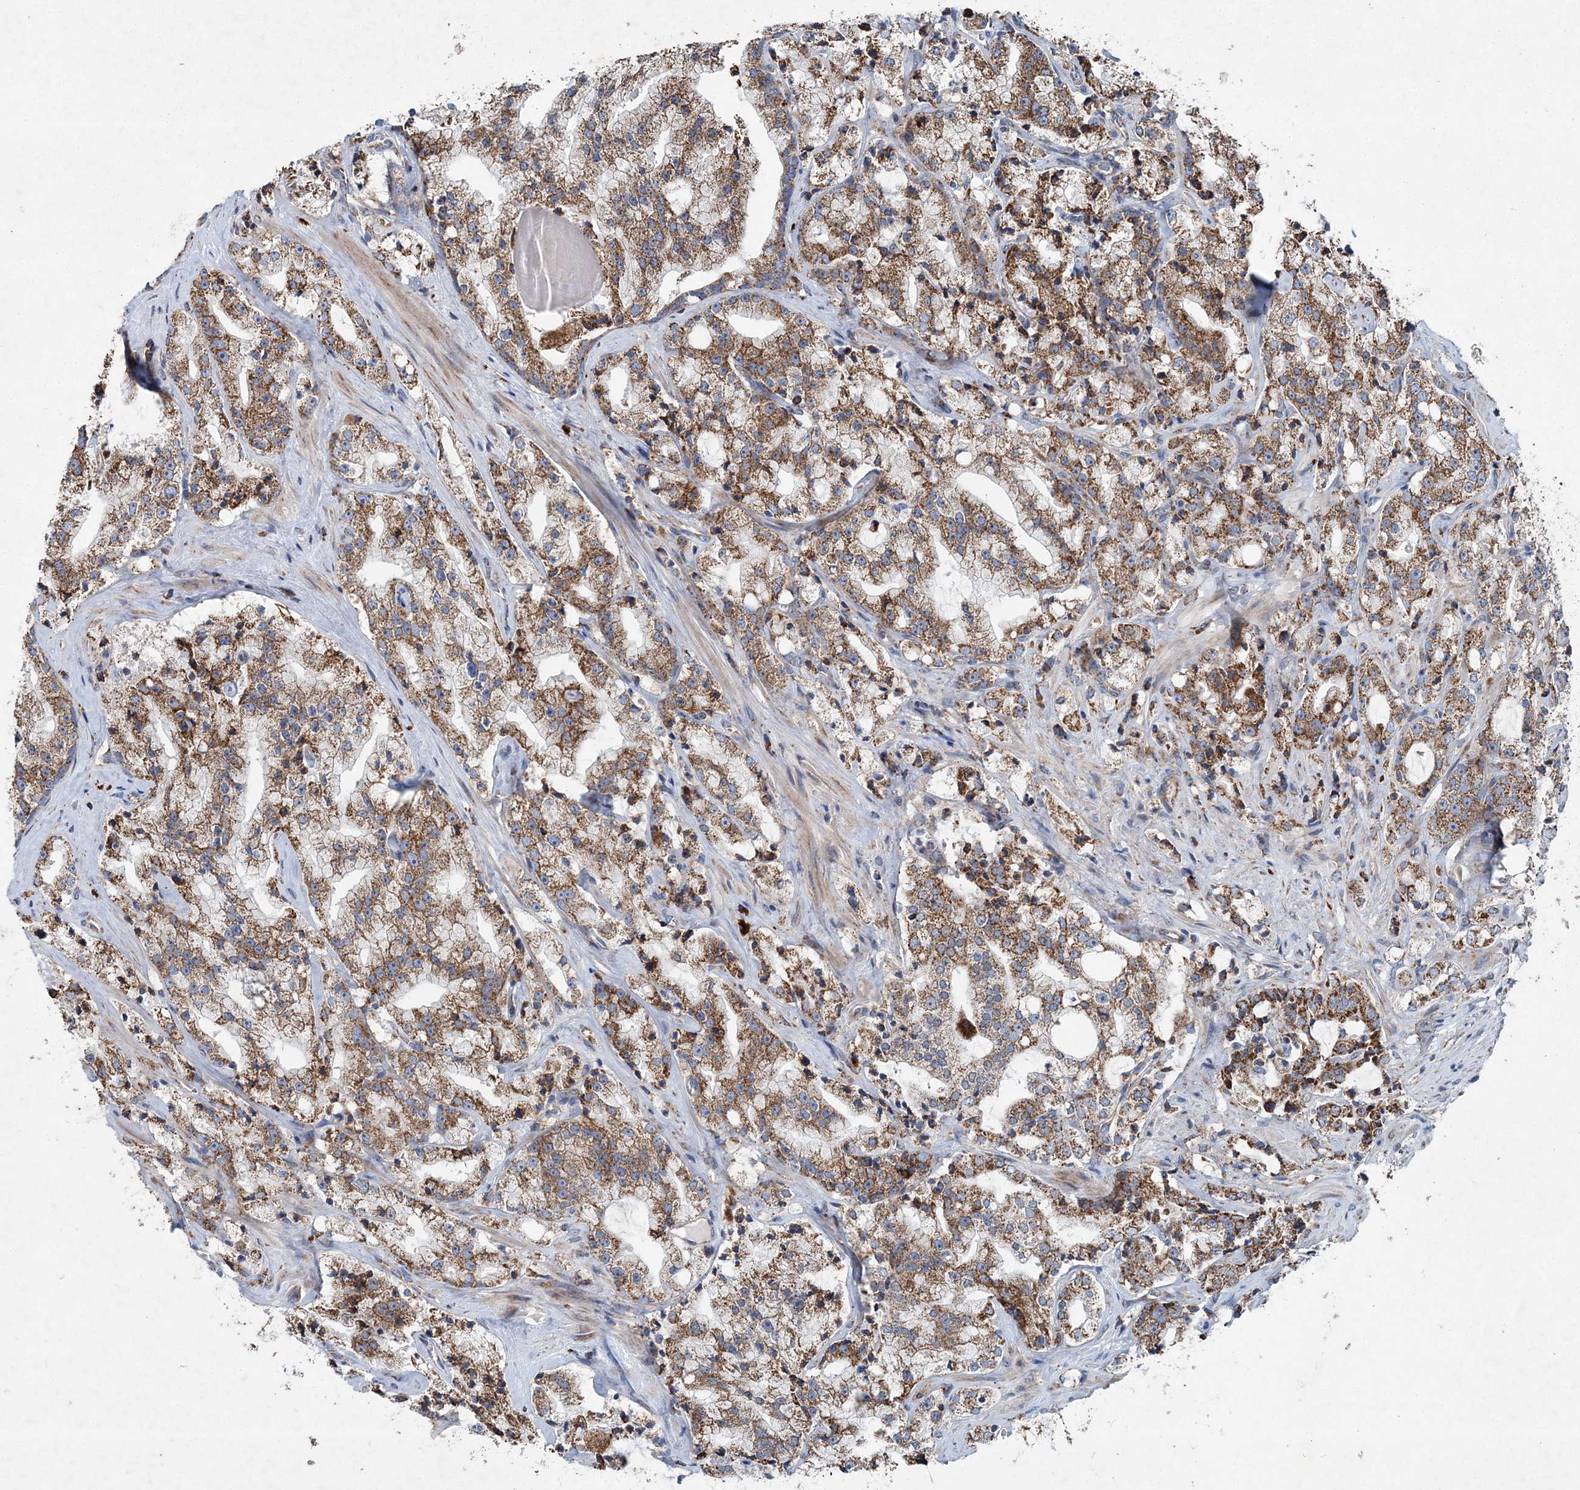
{"staining": {"intensity": "moderate", "quantity": ">75%", "location": "cytoplasmic/membranous"}, "tissue": "prostate cancer", "cell_type": "Tumor cells", "image_type": "cancer", "snomed": [{"axis": "morphology", "description": "Adenocarcinoma, High grade"}, {"axis": "topography", "description": "Prostate"}], "caption": "Immunohistochemistry of adenocarcinoma (high-grade) (prostate) displays medium levels of moderate cytoplasmic/membranous expression in approximately >75% of tumor cells.", "gene": "SPAG16", "patient": {"sex": "male", "age": 64}}